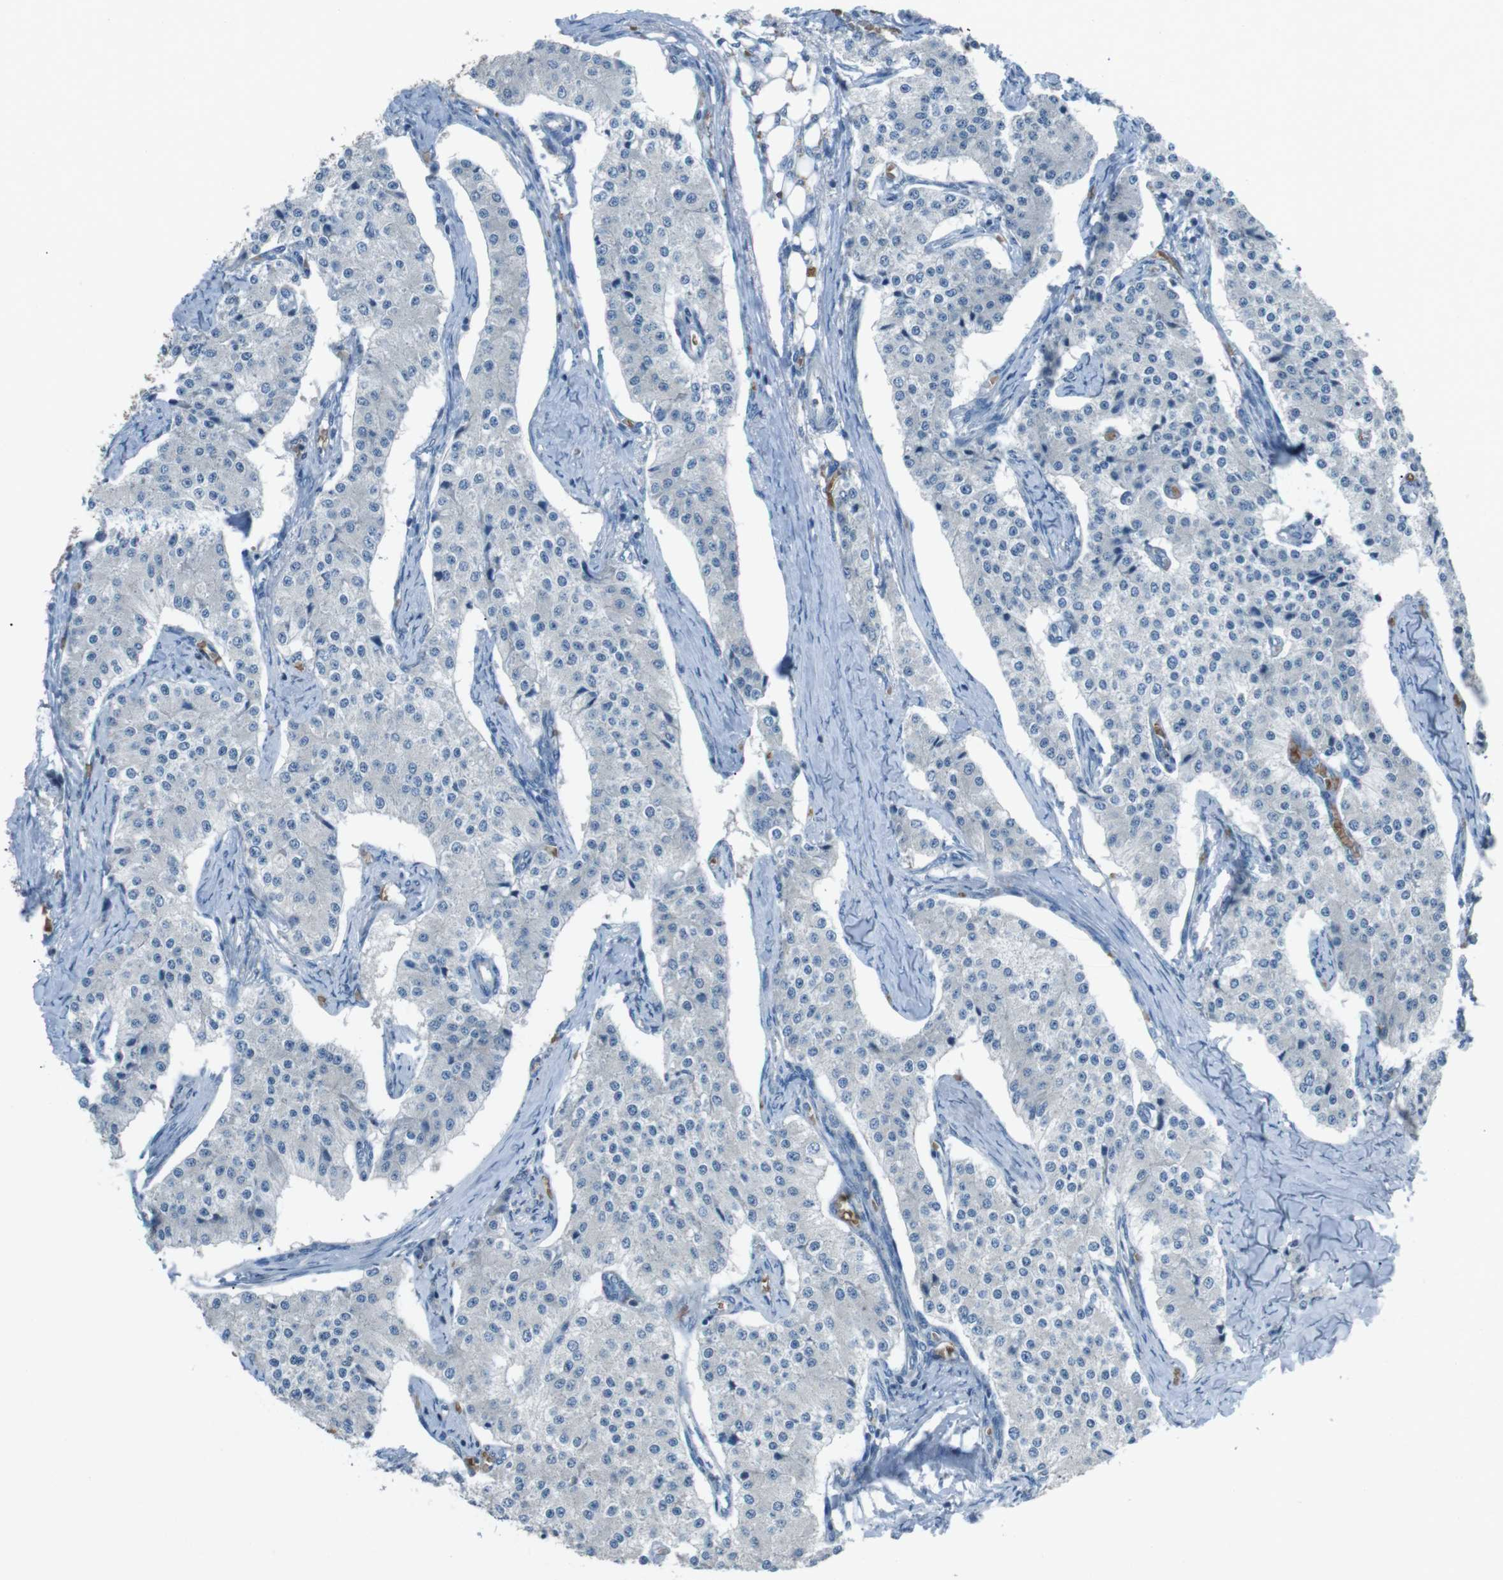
{"staining": {"intensity": "negative", "quantity": "none", "location": "none"}, "tissue": "carcinoid", "cell_type": "Tumor cells", "image_type": "cancer", "snomed": [{"axis": "morphology", "description": "Carcinoid, malignant, NOS"}, {"axis": "topography", "description": "Colon"}], "caption": "High power microscopy photomicrograph of an immunohistochemistry (IHC) micrograph of carcinoid, revealing no significant positivity in tumor cells. Brightfield microscopy of immunohistochemistry (IHC) stained with DAB (brown) and hematoxylin (blue), captured at high magnification.", "gene": "SPTA1", "patient": {"sex": "female", "age": 52}}